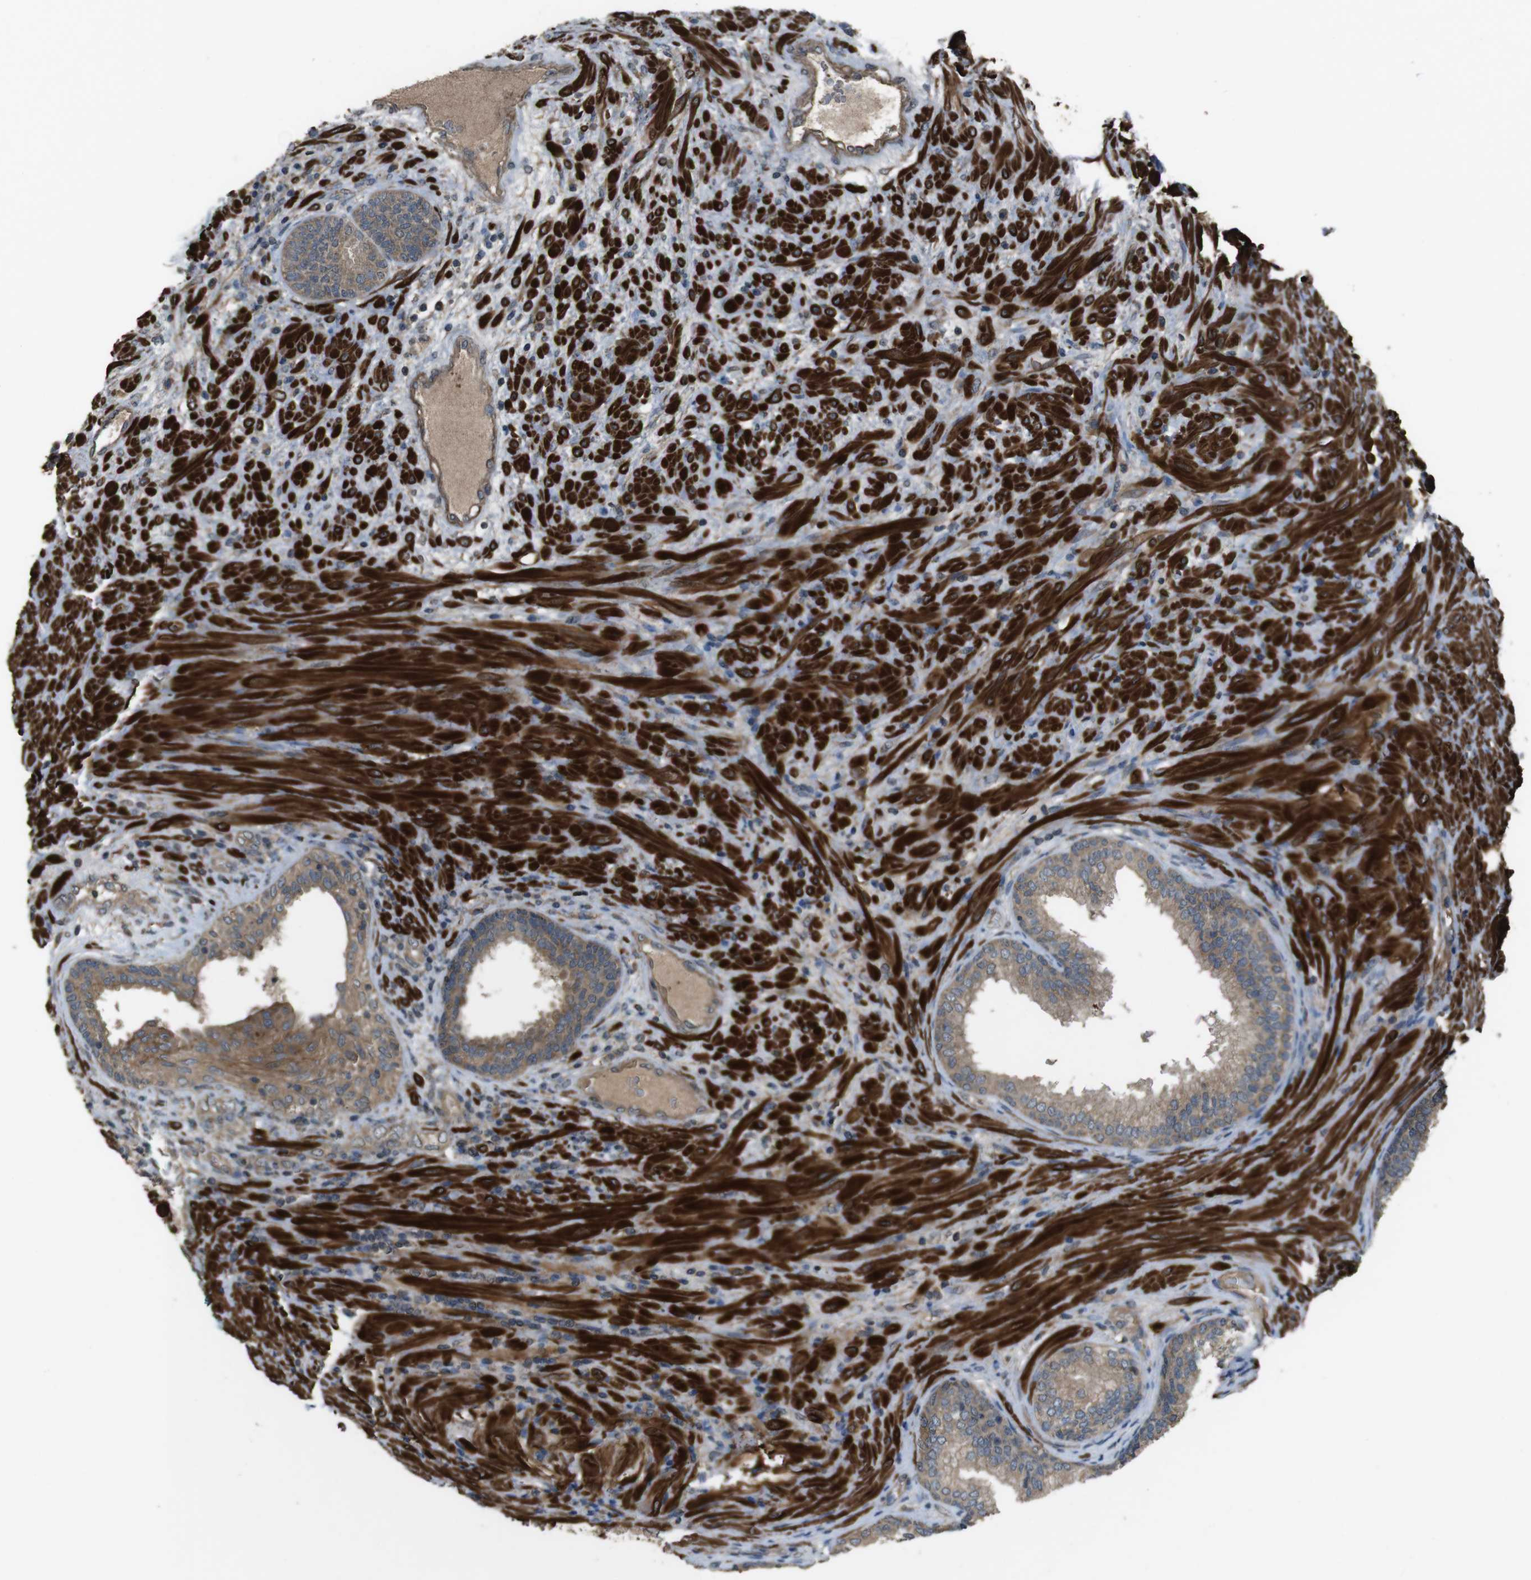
{"staining": {"intensity": "weak", "quantity": ">75%", "location": "cytoplasmic/membranous"}, "tissue": "prostate", "cell_type": "Glandular cells", "image_type": "normal", "snomed": [{"axis": "morphology", "description": "Normal tissue, NOS"}, {"axis": "topography", "description": "Prostate"}], "caption": "Weak cytoplasmic/membranous positivity for a protein is seen in about >75% of glandular cells of benign prostate using immunohistochemistry.", "gene": "FUT2", "patient": {"sex": "male", "age": 76}}